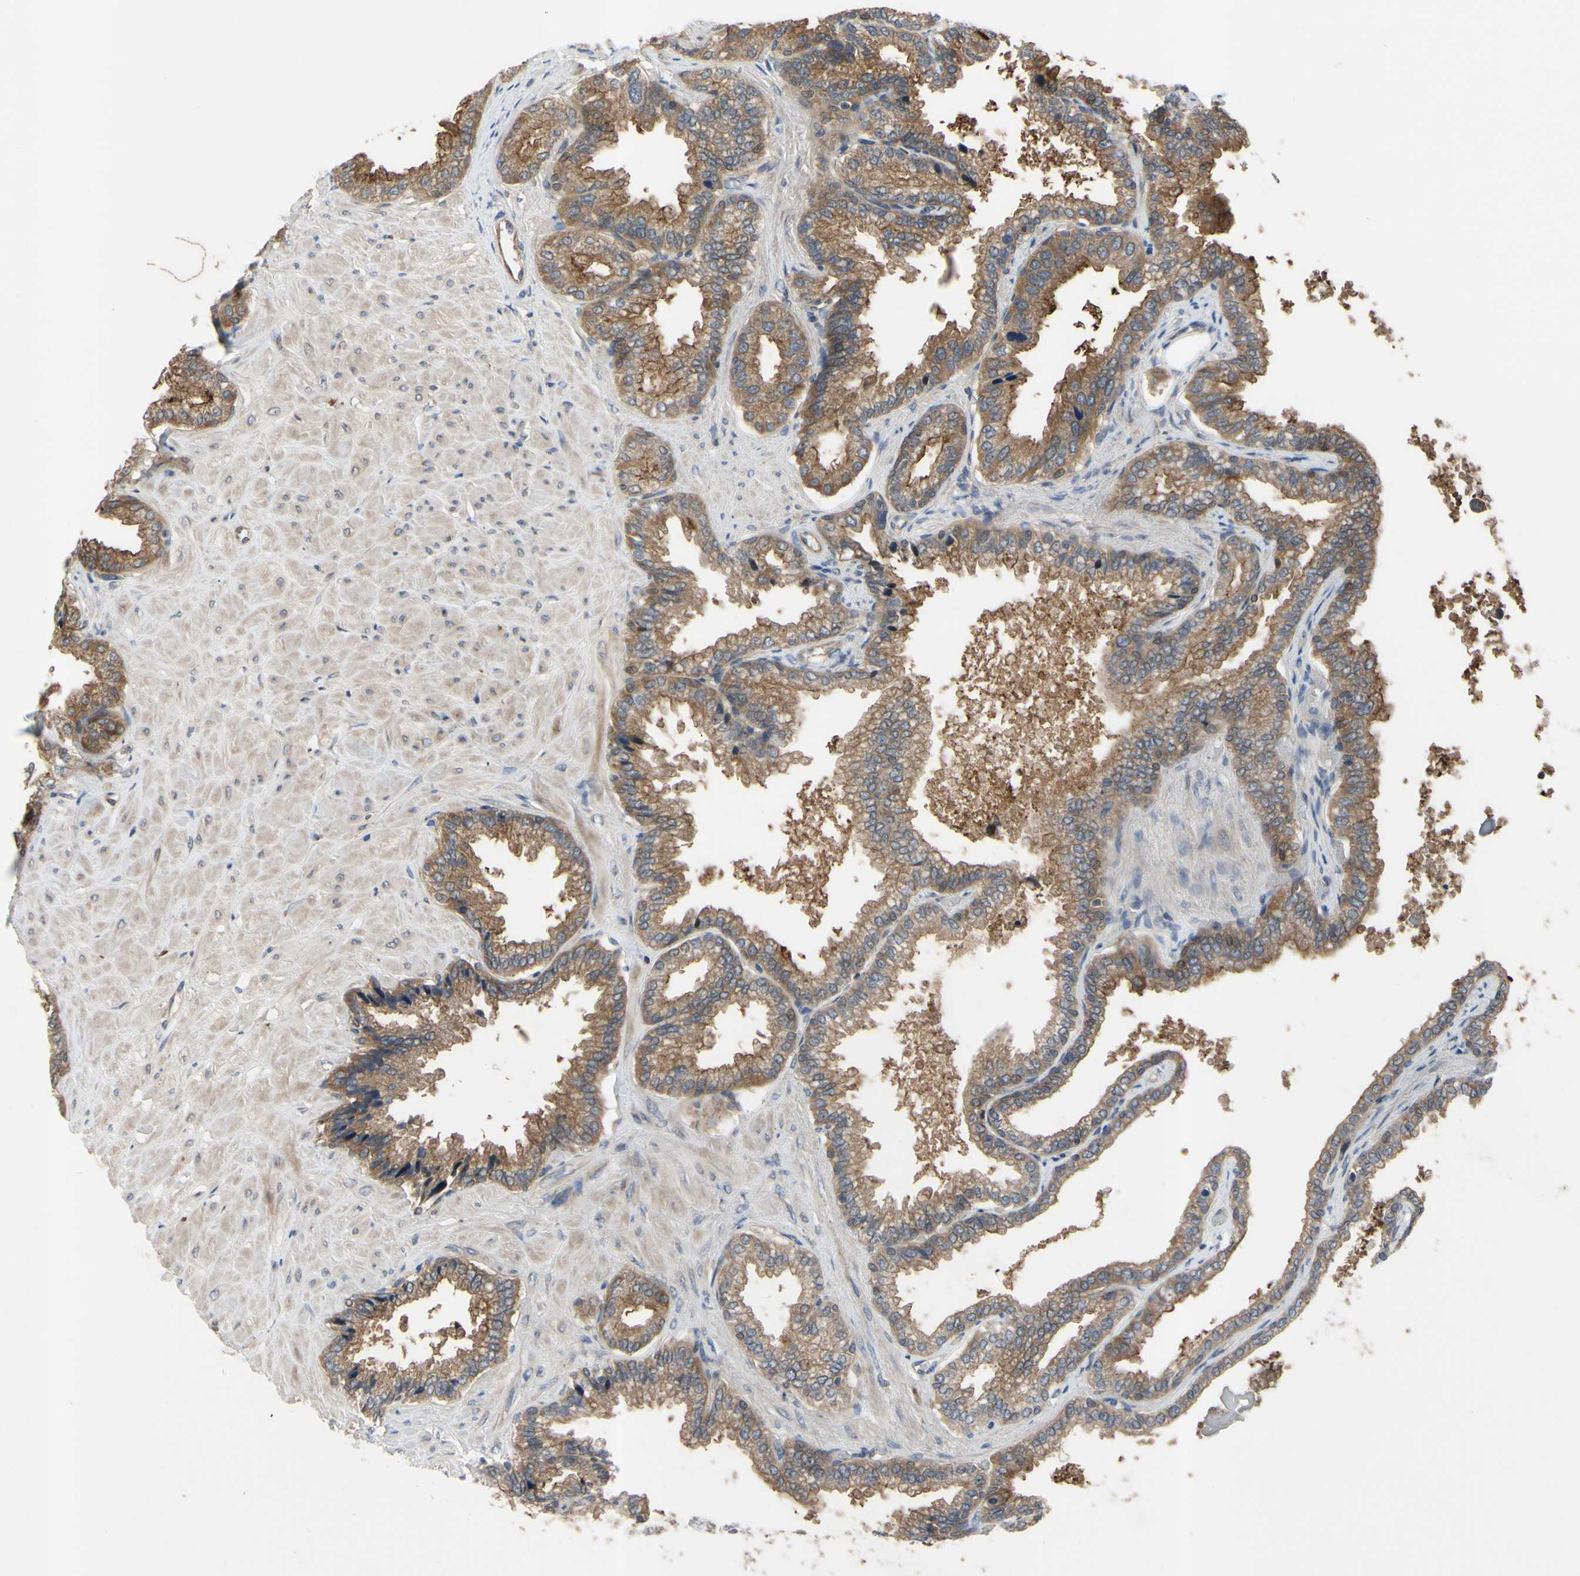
{"staining": {"intensity": "moderate", "quantity": ">75%", "location": "cytoplasmic/membranous"}, "tissue": "seminal vesicle", "cell_type": "Glandular cells", "image_type": "normal", "snomed": [{"axis": "morphology", "description": "Normal tissue, NOS"}, {"axis": "topography", "description": "Seminal veicle"}], "caption": "Immunohistochemistry (IHC) histopathology image of normal seminal vesicle stained for a protein (brown), which displays medium levels of moderate cytoplasmic/membranous positivity in approximately >75% of glandular cells.", "gene": "XIAP", "patient": {"sex": "male", "age": 46}}